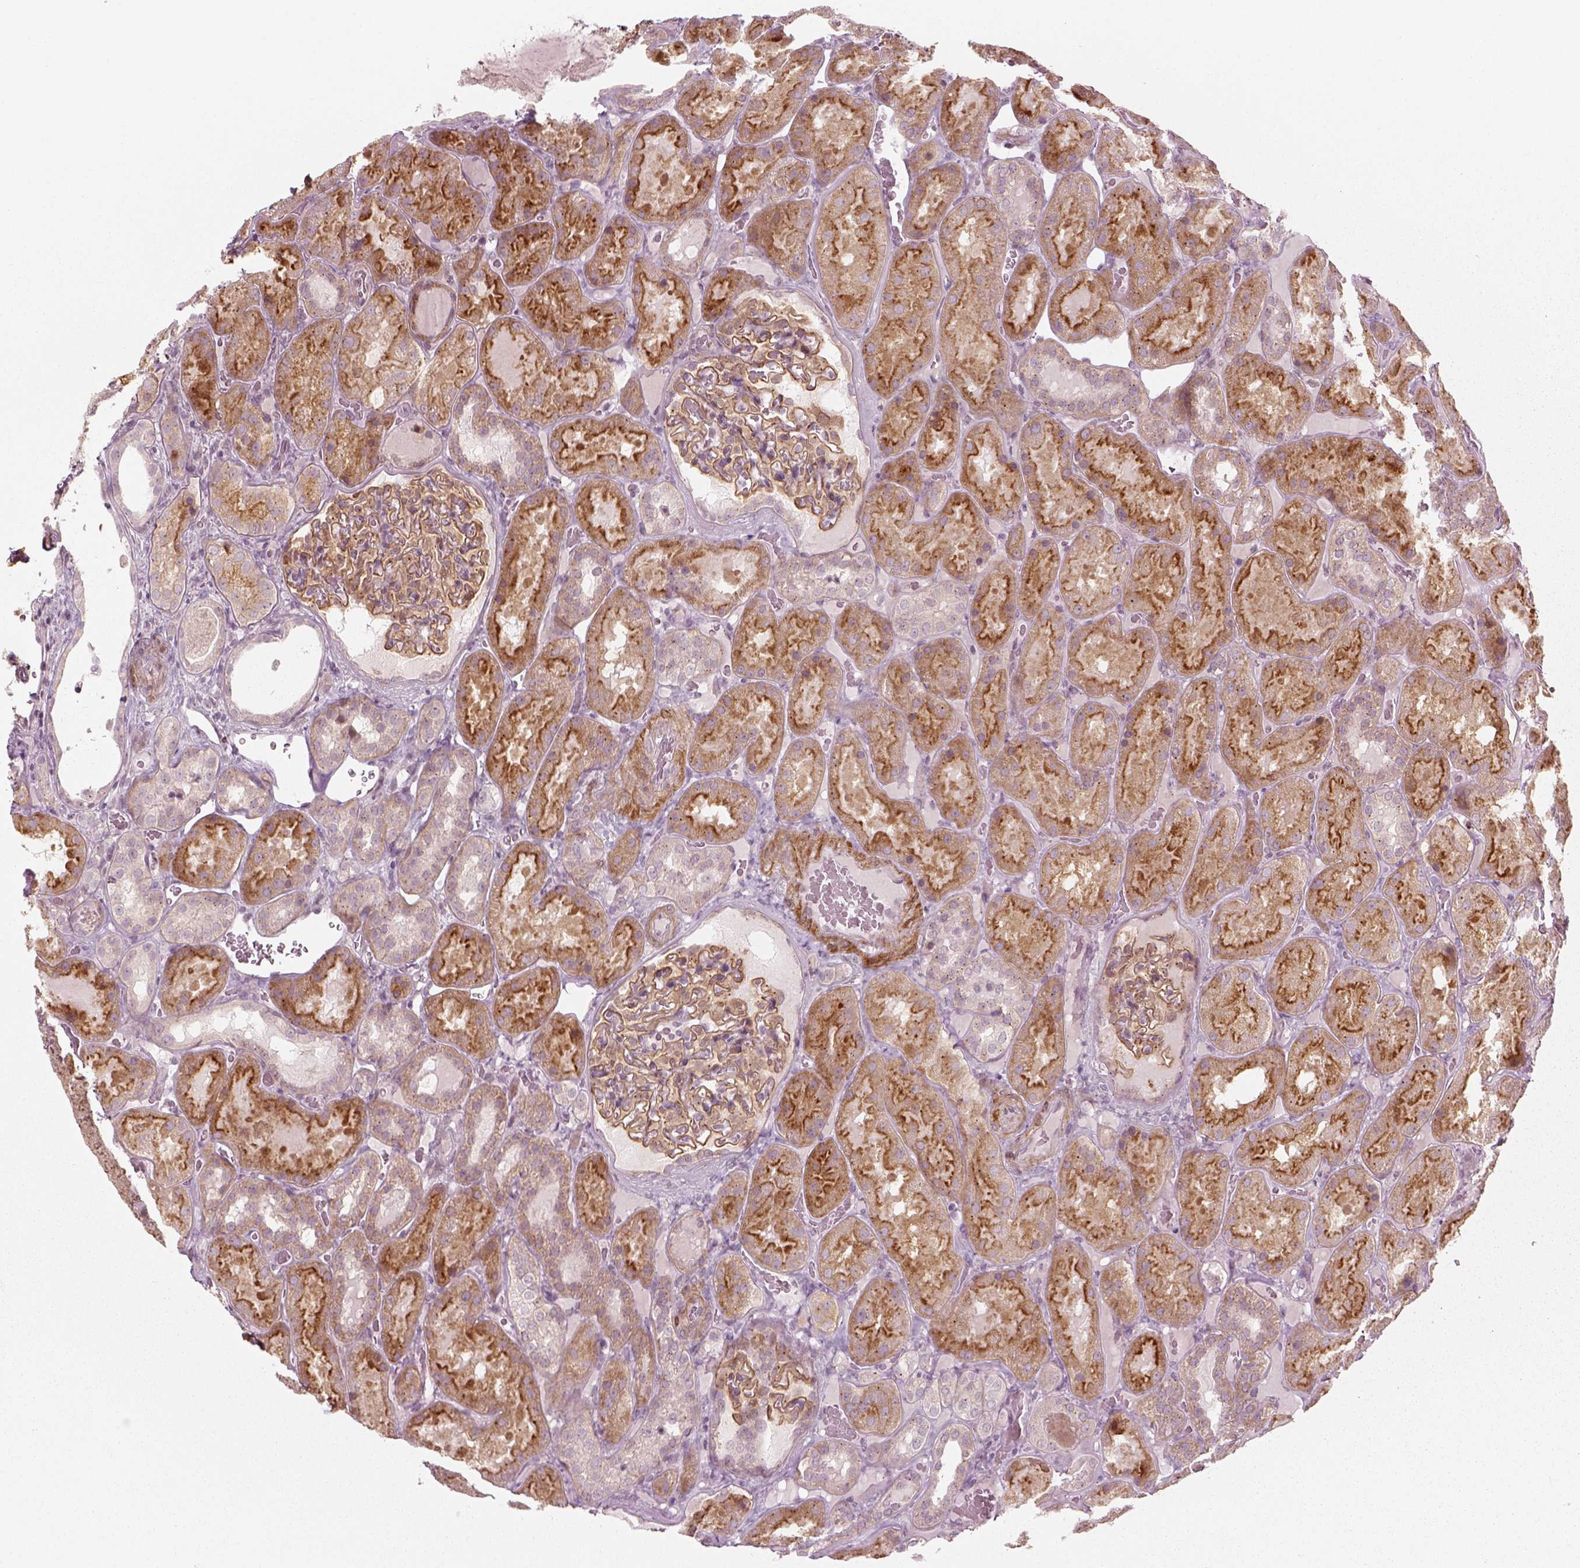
{"staining": {"intensity": "moderate", "quantity": "25%-75%", "location": "cytoplasmic/membranous"}, "tissue": "kidney", "cell_type": "Cells in glomeruli", "image_type": "normal", "snomed": [{"axis": "morphology", "description": "Normal tissue, NOS"}, {"axis": "topography", "description": "Kidney"}], "caption": "Immunohistochemistry histopathology image of unremarkable human kidney stained for a protein (brown), which shows medium levels of moderate cytoplasmic/membranous expression in about 25%-75% of cells in glomeruli.", "gene": "MLIP", "patient": {"sex": "male", "age": 73}}